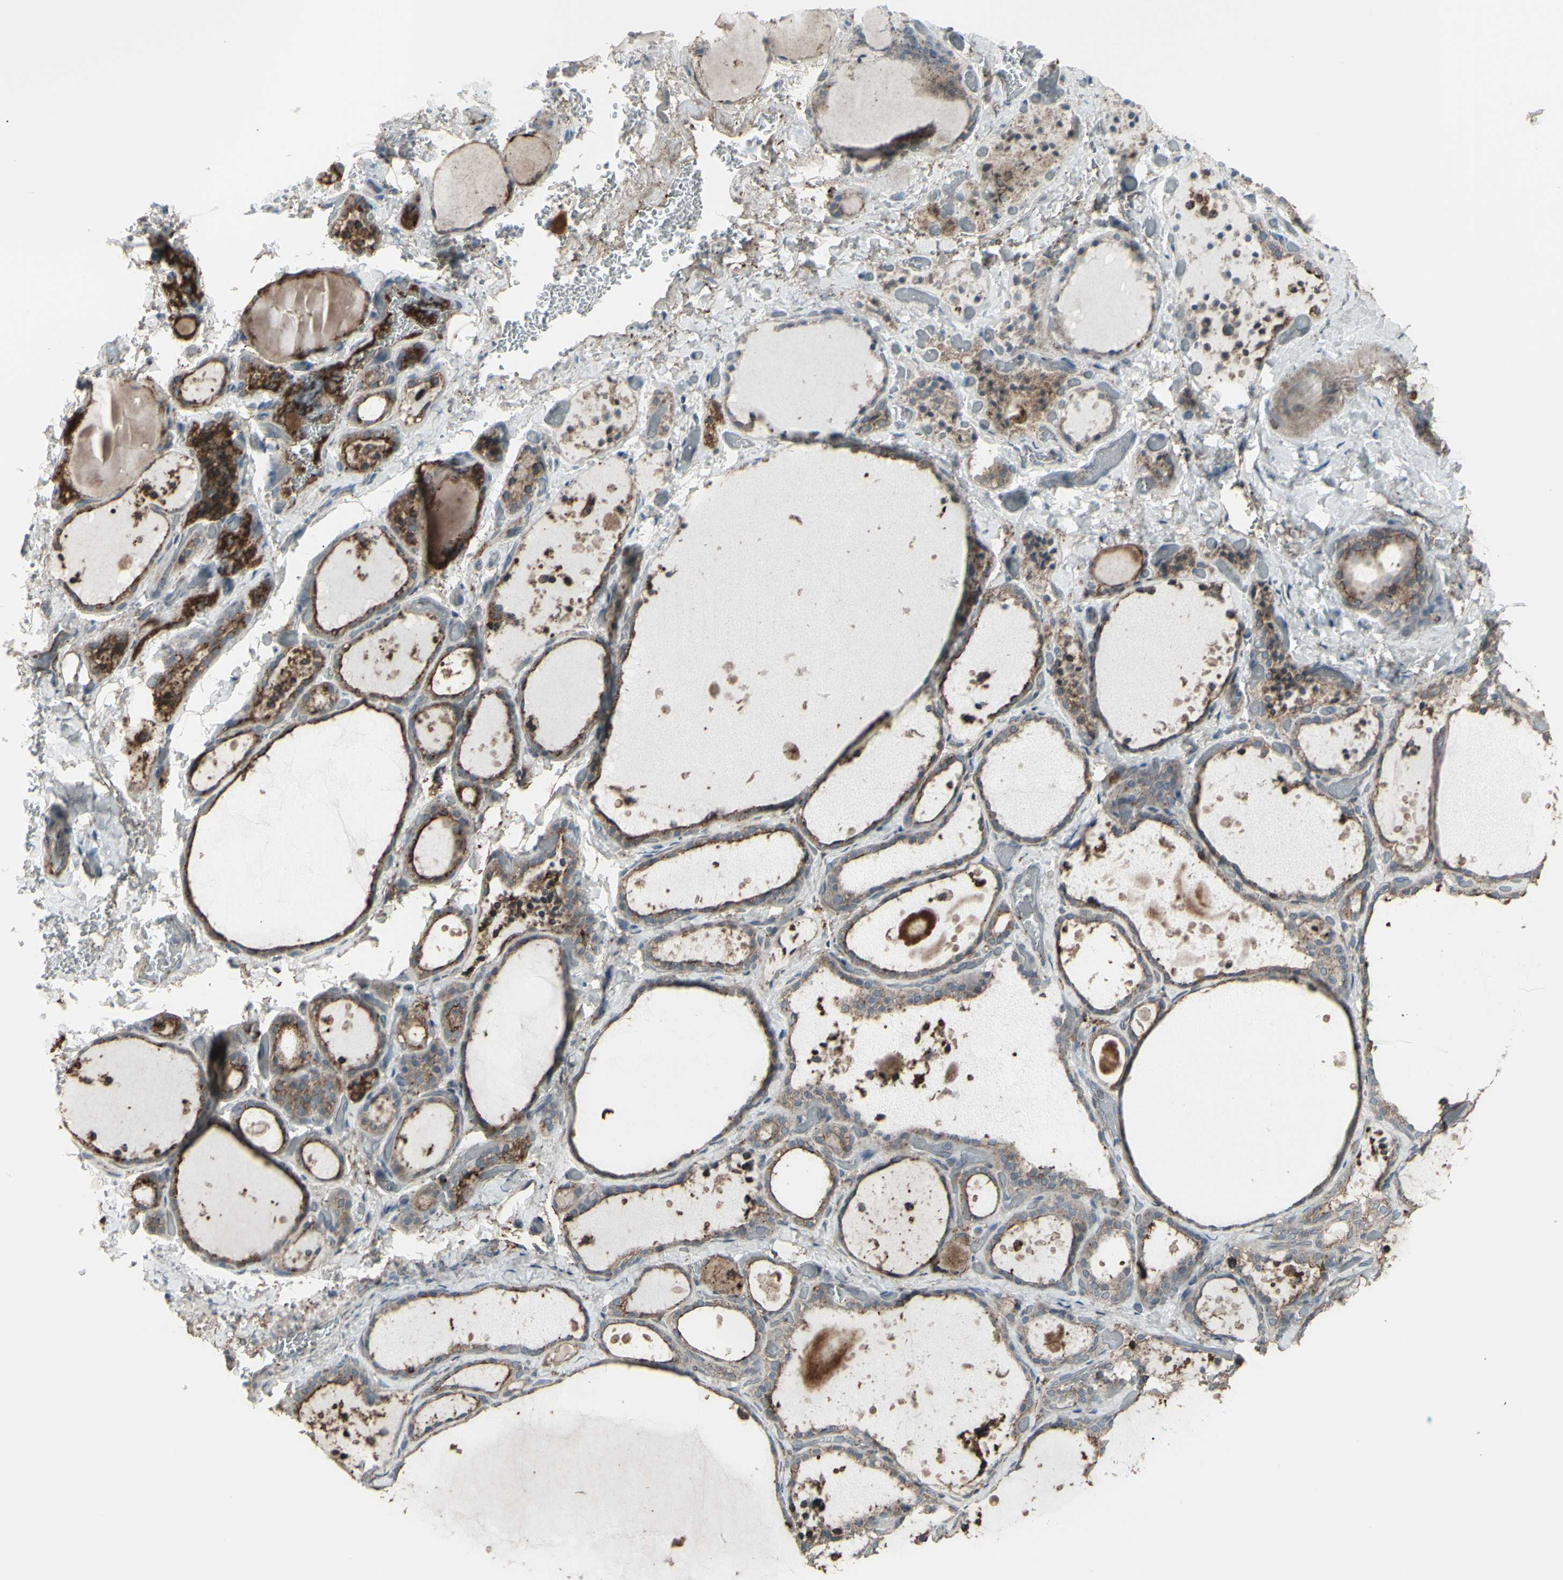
{"staining": {"intensity": "weak", "quantity": "25%-75%", "location": "cytoplasmic/membranous"}, "tissue": "thyroid gland", "cell_type": "Glandular cells", "image_type": "normal", "snomed": [{"axis": "morphology", "description": "Normal tissue, NOS"}, {"axis": "topography", "description": "Thyroid gland"}], "caption": "Immunohistochemical staining of benign thyroid gland shows weak cytoplasmic/membranous protein staining in about 25%-75% of glandular cells. The staining was performed using DAB (3,3'-diaminobenzidine) to visualize the protein expression in brown, while the nuclei were stained in blue with hematoxylin (Magnification: 20x).", "gene": "SMO", "patient": {"sex": "female", "age": 44}}